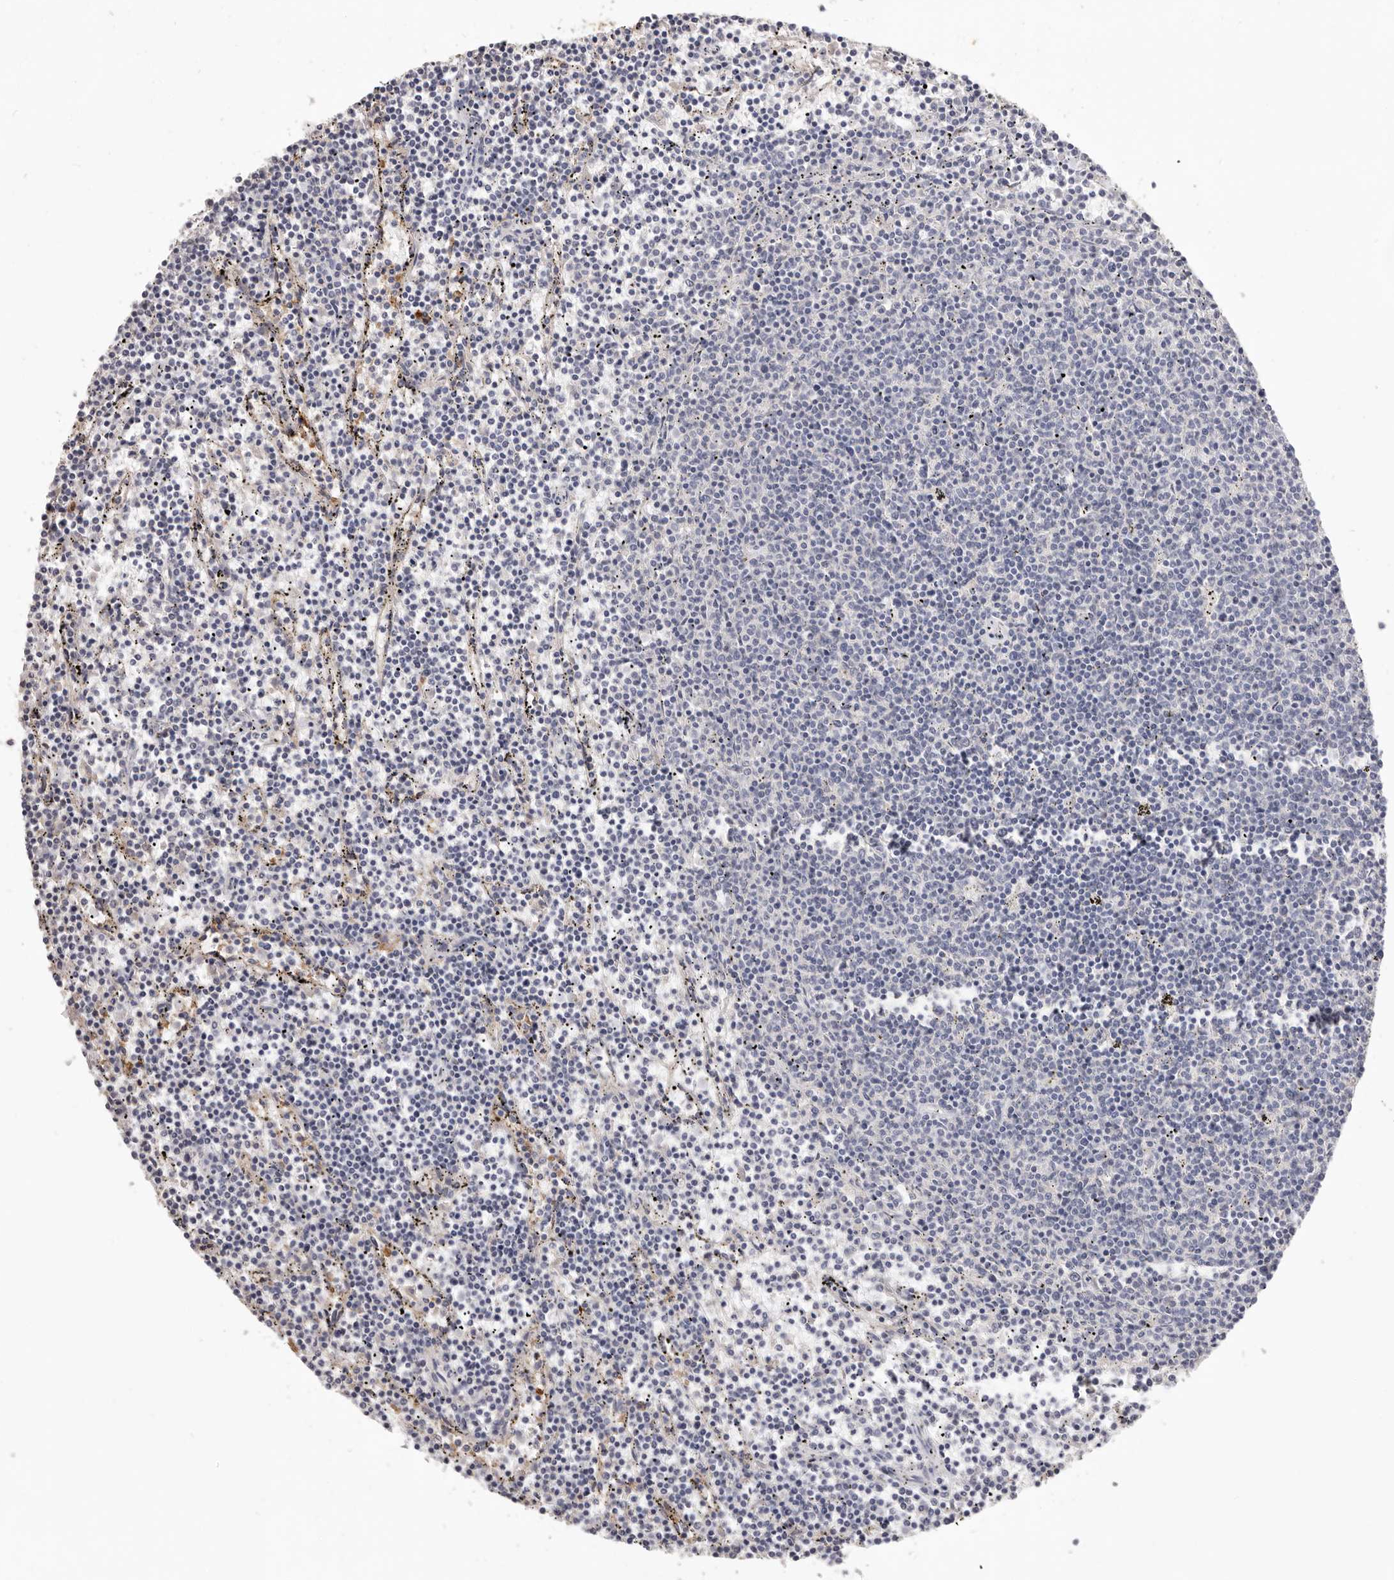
{"staining": {"intensity": "negative", "quantity": "none", "location": "none"}, "tissue": "lymphoma", "cell_type": "Tumor cells", "image_type": "cancer", "snomed": [{"axis": "morphology", "description": "Malignant lymphoma, non-Hodgkin's type, Low grade"}, {"axis": "topography", "description": "Spleen"}], "caption": "IHC of malignant lymphoma, non-Hodgkin's type (low-grade) exhibits no positivity in tumor cells.", "gene": "HCAR2", "patient": {"sex": "female", "age": 50}}